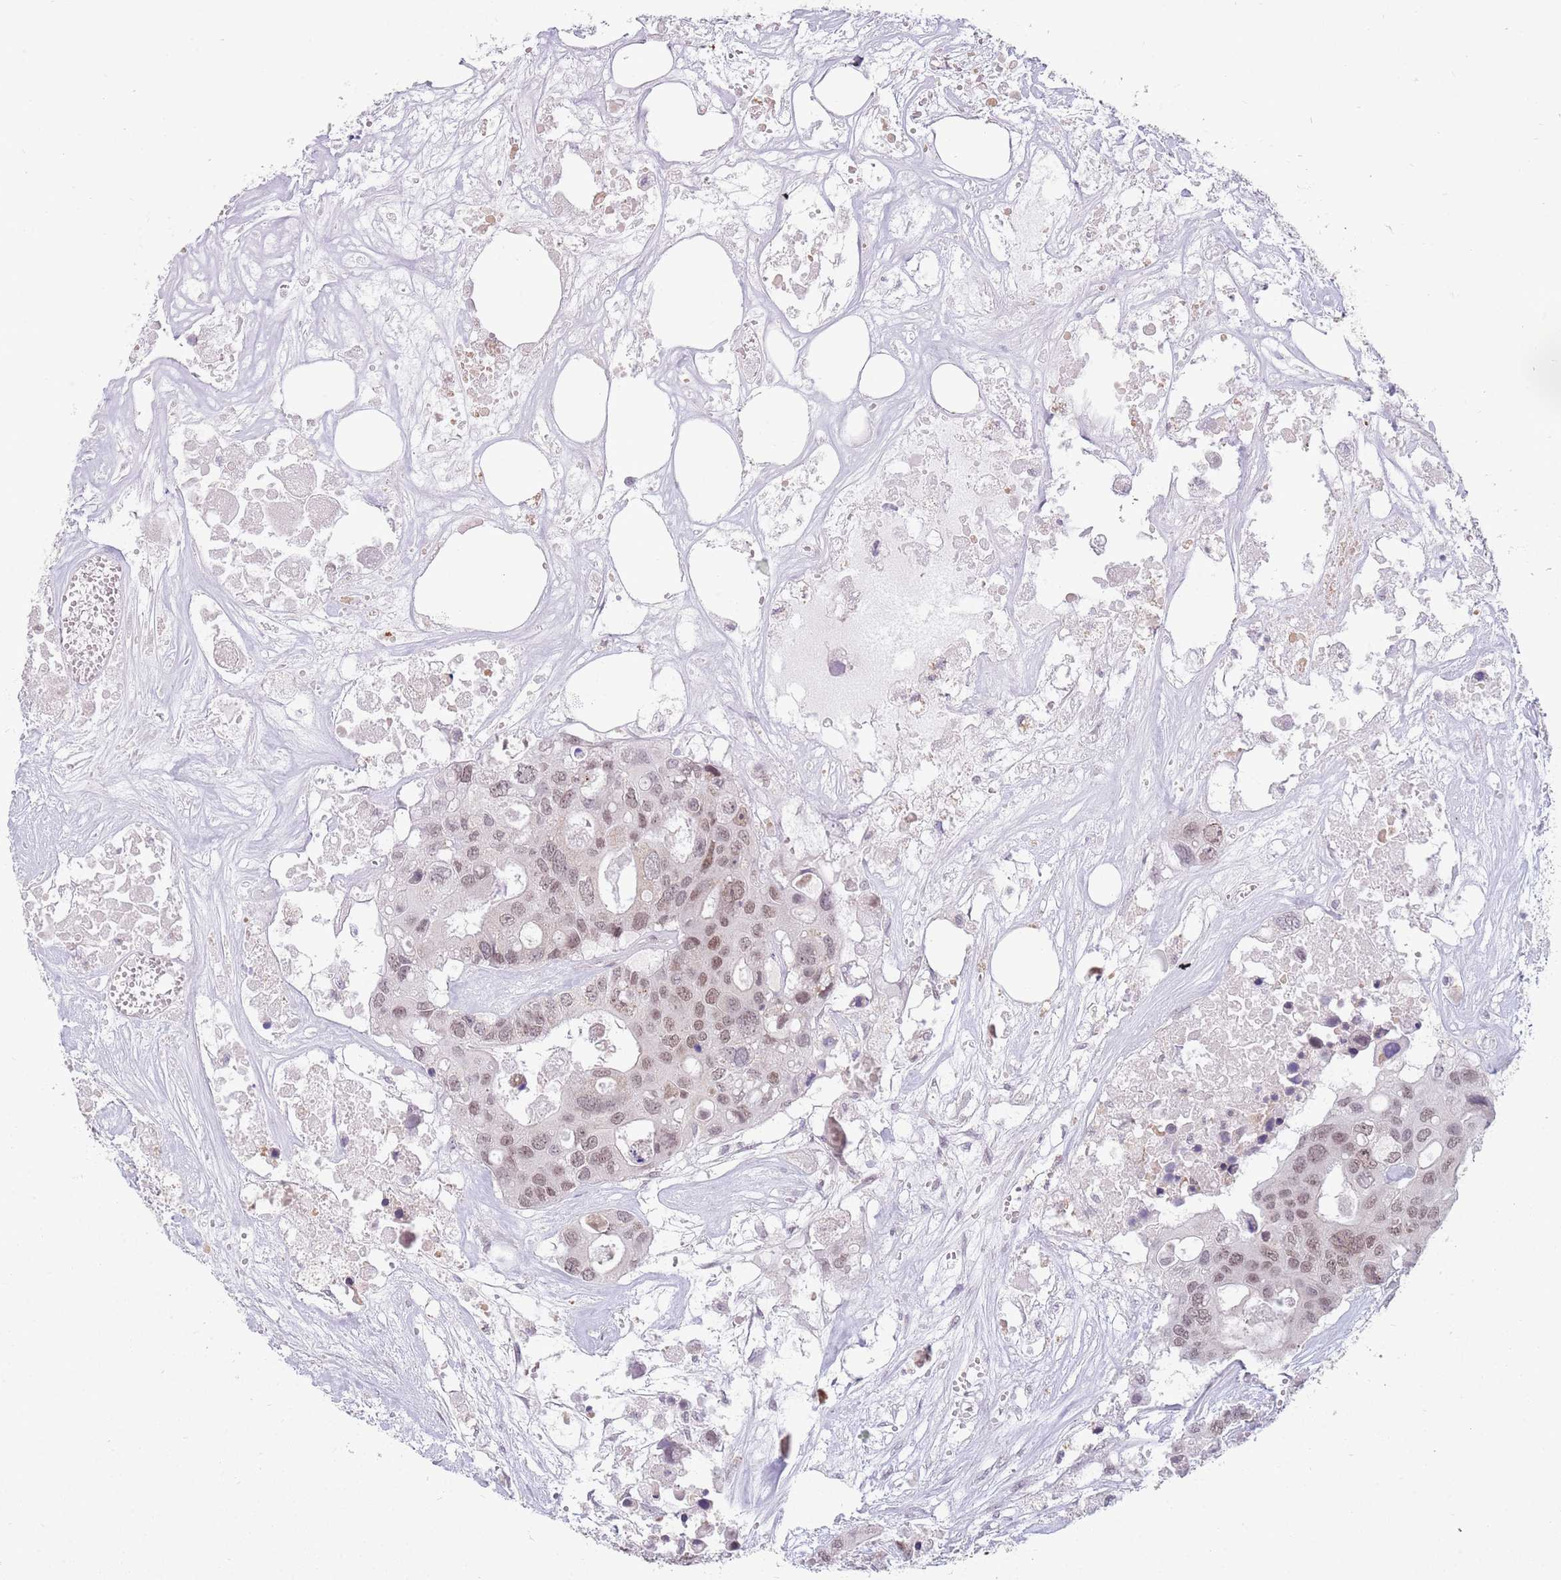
{"staining": {"intensity": "weak", "quantity": ">75%", "location": "nuclear"}, "tissue": "colorectal cancer", "cell_type": "Tumor cells", "image_type": "cancer", "snomed": [{"axis": "morphology", "description": "Adenocarcinoma, NOS"}, {"axis": "topography", "description": "Colon"}], "caption": "There is low levels of weak nuclear expression in tumor cells of colorectal cancer (adenocarcinoma), as demonstrated by immunohistochemical staining (brown color).", "gene": "ZNF574", "patient": {"sex": "male", "age": 77}}